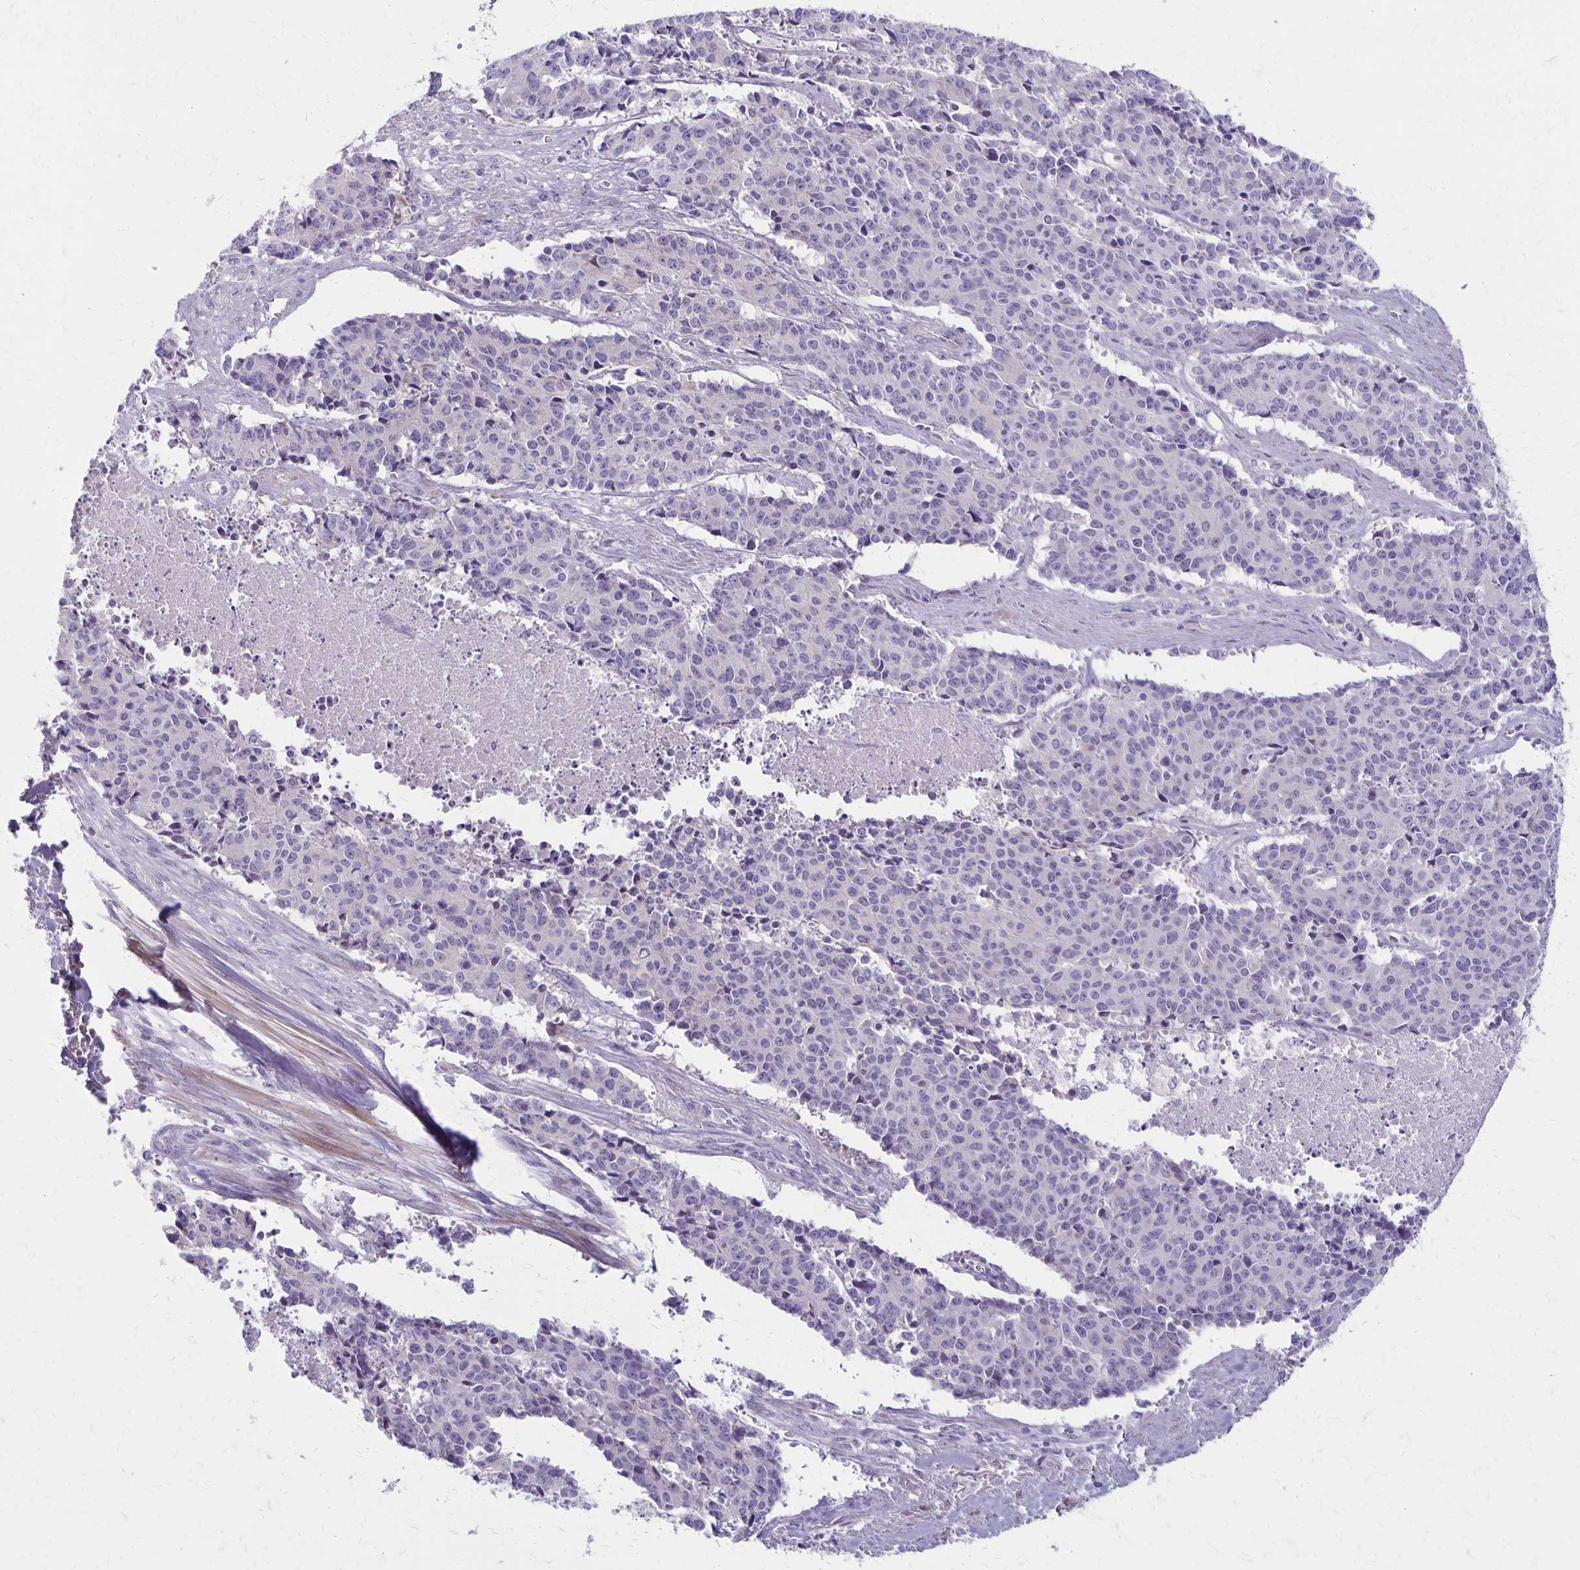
{"staining": {"intensity": "negative", "quantity": "none", "location": "none"}, "tissue": "cervical cancer", "cell_type": "Tumor cells", "image_type": "cancer", "snomed": [{"axis": "morphology", "description": "Squamous cell carcinoma, NOS"}, {"axis": "topography", "description": "Cervix"}], "caption": "Immunohistochemical staining of human cervical cancer displays no significant staining in tumor cells.", "gene": "HOMER1", "patient": {"sex": "female", "age": 28}}